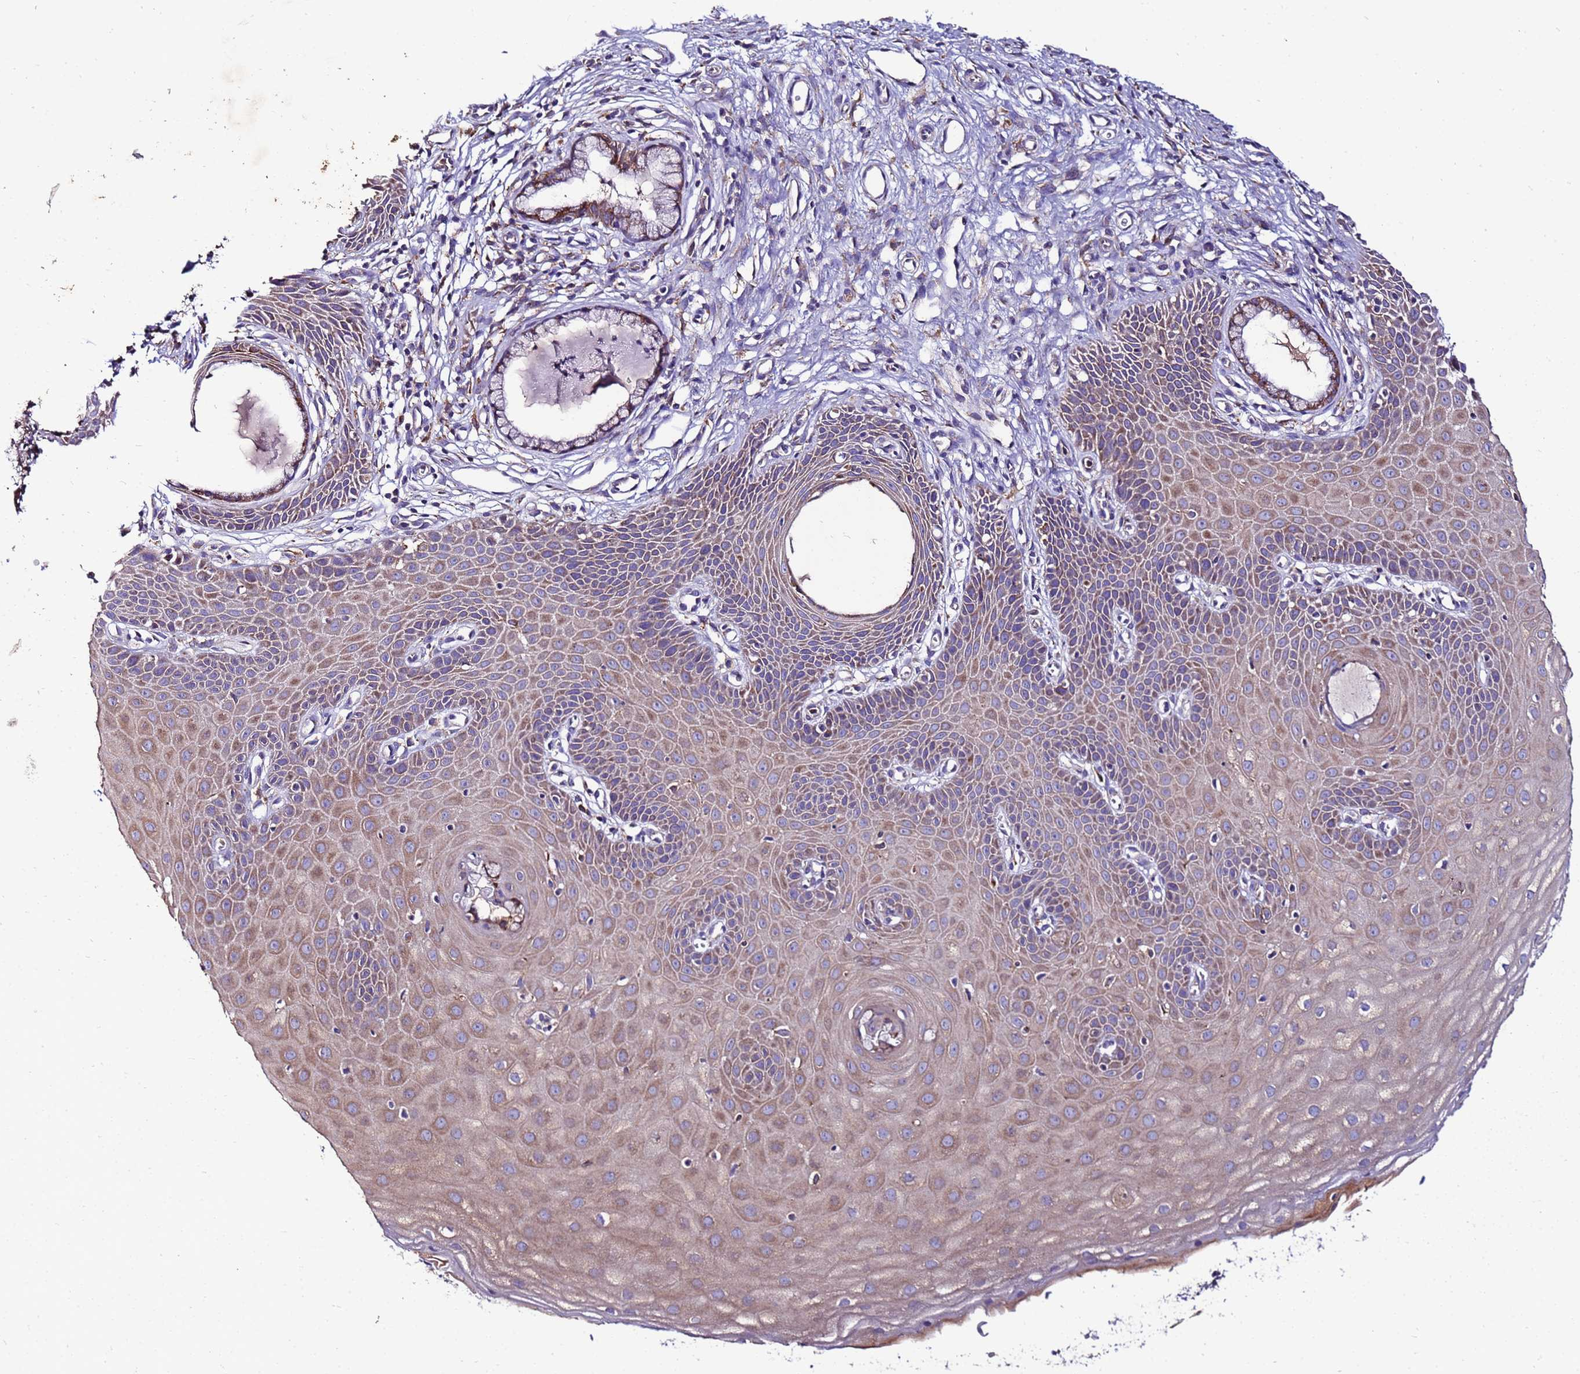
{"staining": {"intensity": "weak", "quantity": "25%-75%", "location": "cytoplasmic/membranous"}, "tissue": "cervix", "cell_type": "Glandular cells", "image_type": "normal", "snomed": [{"axis": "morphology", "description": "Normal tissue, NOS"}, {"axis": "topography", "description": "Cervix"}], "caption": "DAB (3,3'-diaminobenzidine) immunohistochemical staining of benign human cervix shows weak cytoplasmic/membranous protein staining in about 25%-75% of glandular cells. The staining was performed using DAB, with brown indicating positive protein expression. Nuclei are stained blue with hematoxylin.", "gene": "ANTKMT", "patient": {"sex": "female", "age": 36}}